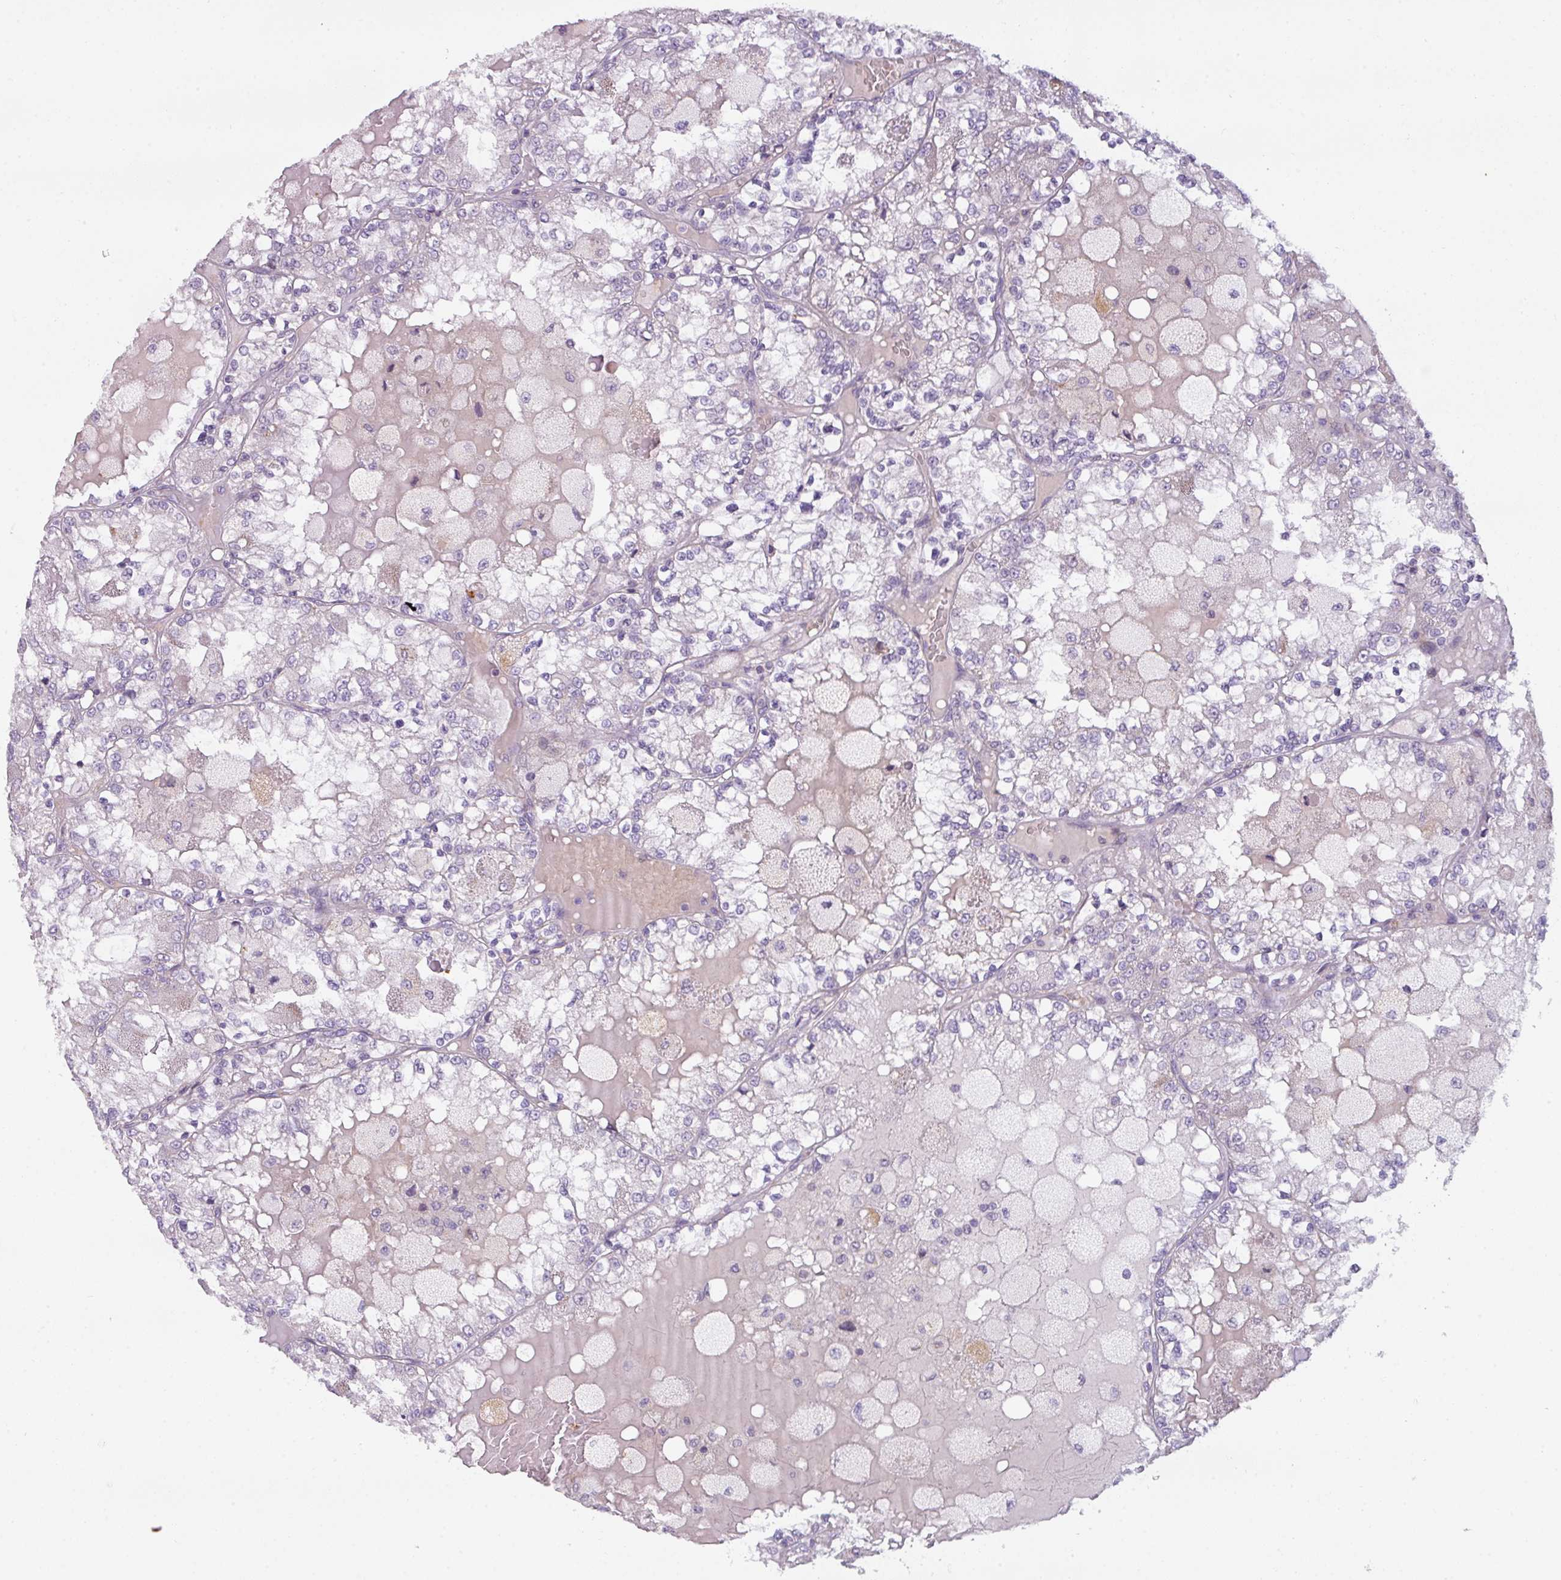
{"staining": {"intensity": "negative", "quantity": "none", "location": "none"}, "tissue": "renal cancer", "cell_type": "Tumor cells", "image_type": "cancer", "snomed": [{"axis": "morphology", "description": "Adenocarcinoma, NOS"}, {"axis": "topography", "description": "Kidney"}], "caption": "This is a image of immunohistochemistry (IHC) staining of renal adenocarcinoma, which shows no expression in tumor cells.", "gene": "C2orf68", "patient": {"sex": "female", "age": 56}}